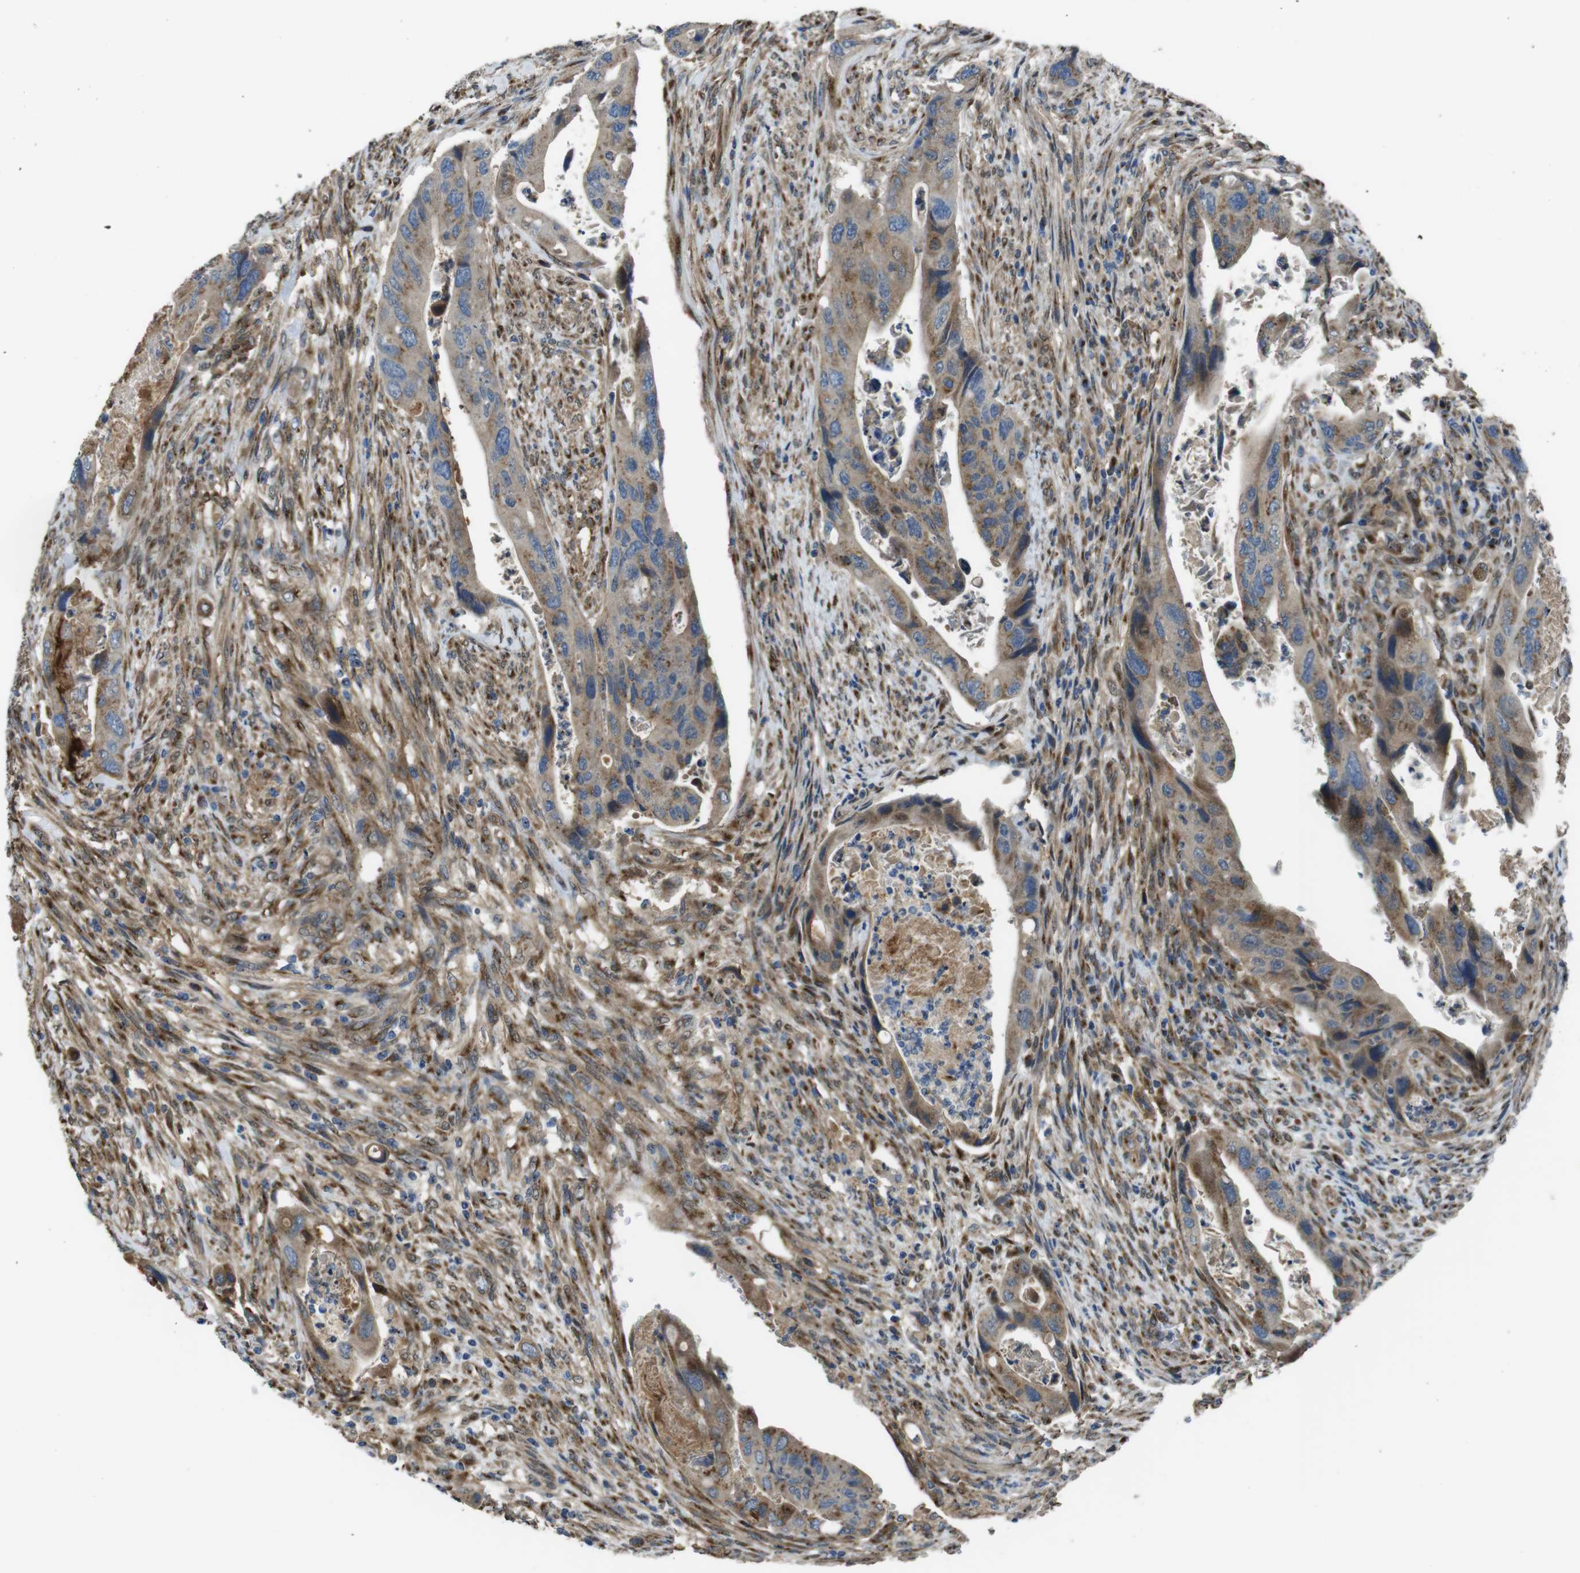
{"staining": {"intensity": "moderate", "quantity": ">75%", "location": "cytoplasmic/membranous"}, "tissue": "colorectal cancer", "cell_type": "Tumor cells", "image_type": "cancer", "snomed": [{"axis": "morphology", "description": "Adenocarcinoma, NOS"}, {"axis": "topography", "description": "Rectum"}], "caption": "Protein expression analysis of human colorectal adenocarcinoma reveals moderate cytoplasmic/membranous staining in about >75% of tumor cells.", "gene": "RAB6A", "patient": {"sex": "female", "age": 57}}